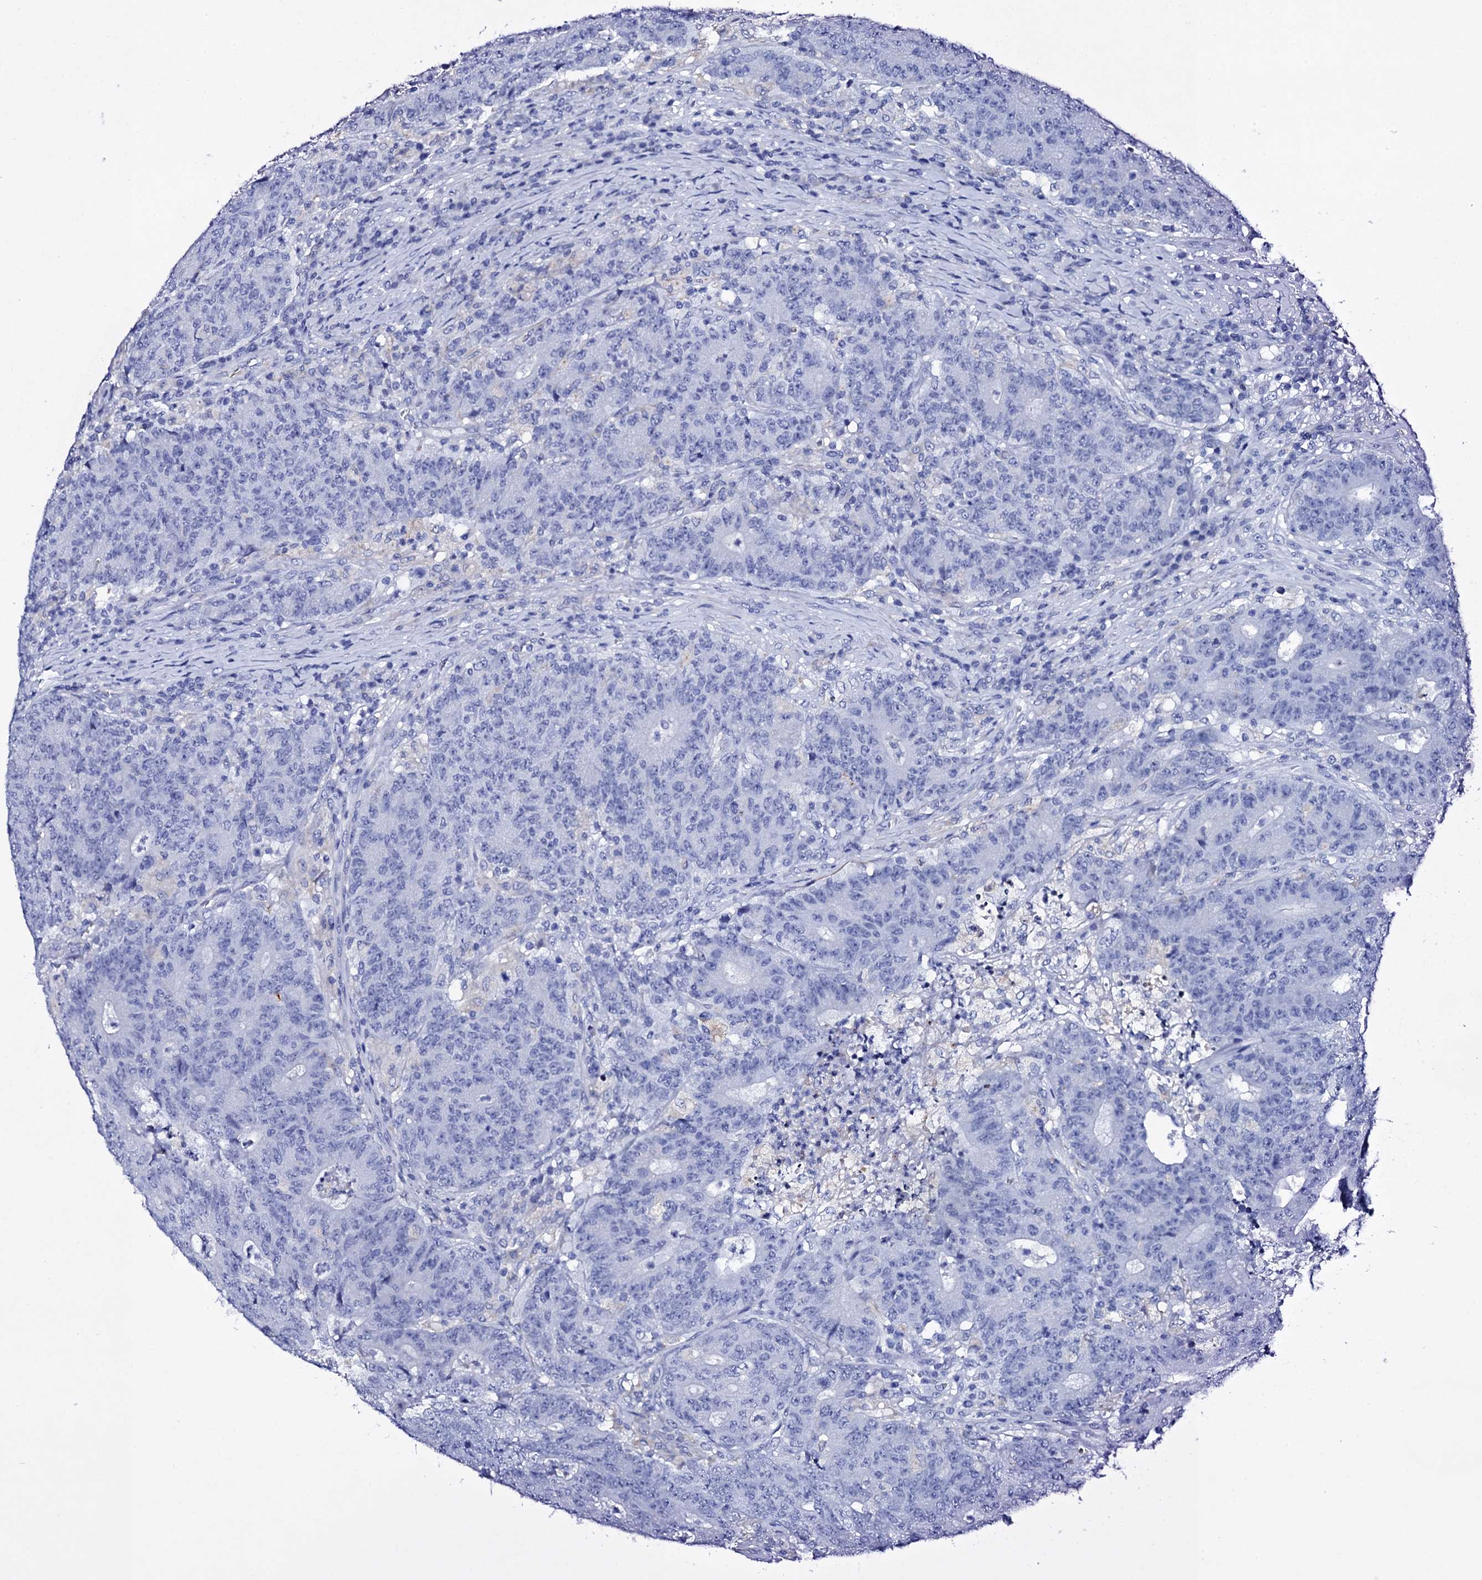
{"staining": {"intensity": "negative", "quantity": "none", "location": "none"}, "tissue": "colorectal cancer", "cell_type": "Tumor cells", "image_type": "cancer", "snomed": [{"axis": "morphology", "description": "Adenocarcinoma, NOS"}, {"axis": "topography", "description": "Colon"}], "caption": "Protein analysis of colorectal cancer reveals no significant staining in tumor cells. (Stains: DAB (3,3'-diaminobenzidine) immunohistochemistry with hematoxylin counter stain, Microscopy: brightfield microscopy at high magnification).", "gene": "ITPRID2", "patient": {"sex": "female", "age": 75}}